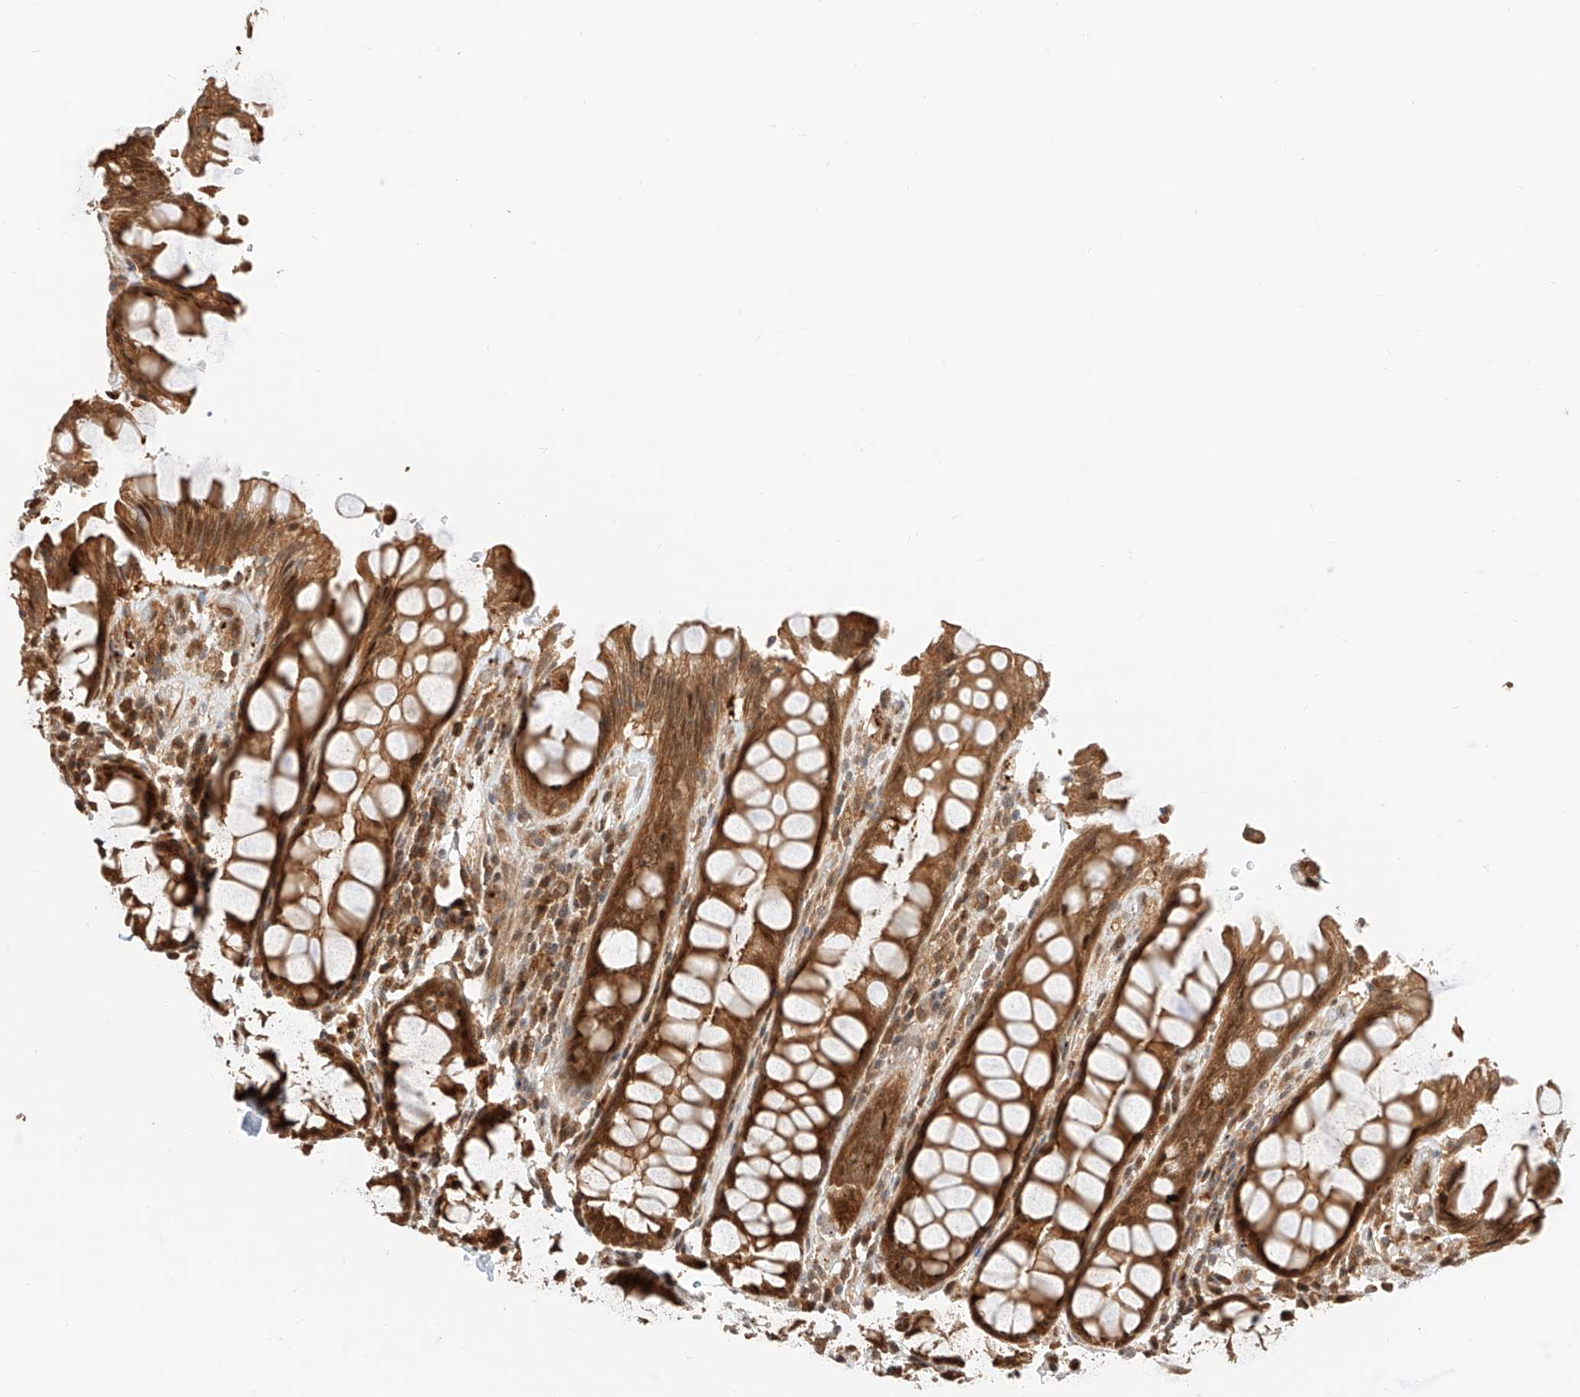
{"staining": {"intensity": "strong", "quantity": ">75%", "location": "cytoplasmic/membranous,nuclear"}, "tissue": "rectum", "cell_type": "Glandular cells", "image_type": "normal", "snomed": [{"axis": "morphology", "description": "Normal tissue, NOS"}, {"axis": "topography", "description": "Rectum"}], "caption": "Immunohistochemistry (IHC) histopathology image of benign rectum: rectum stained using immunohistochemistry displays high levels of strong protein expression localized specifically in the cytoplasmic/membranous,nuclear of glandular cells, appearing as a cytoplasmic/membranous,nuclear brown color.", "gene": "EIF4H", "patient": {"sex": "male", "age": 64}}